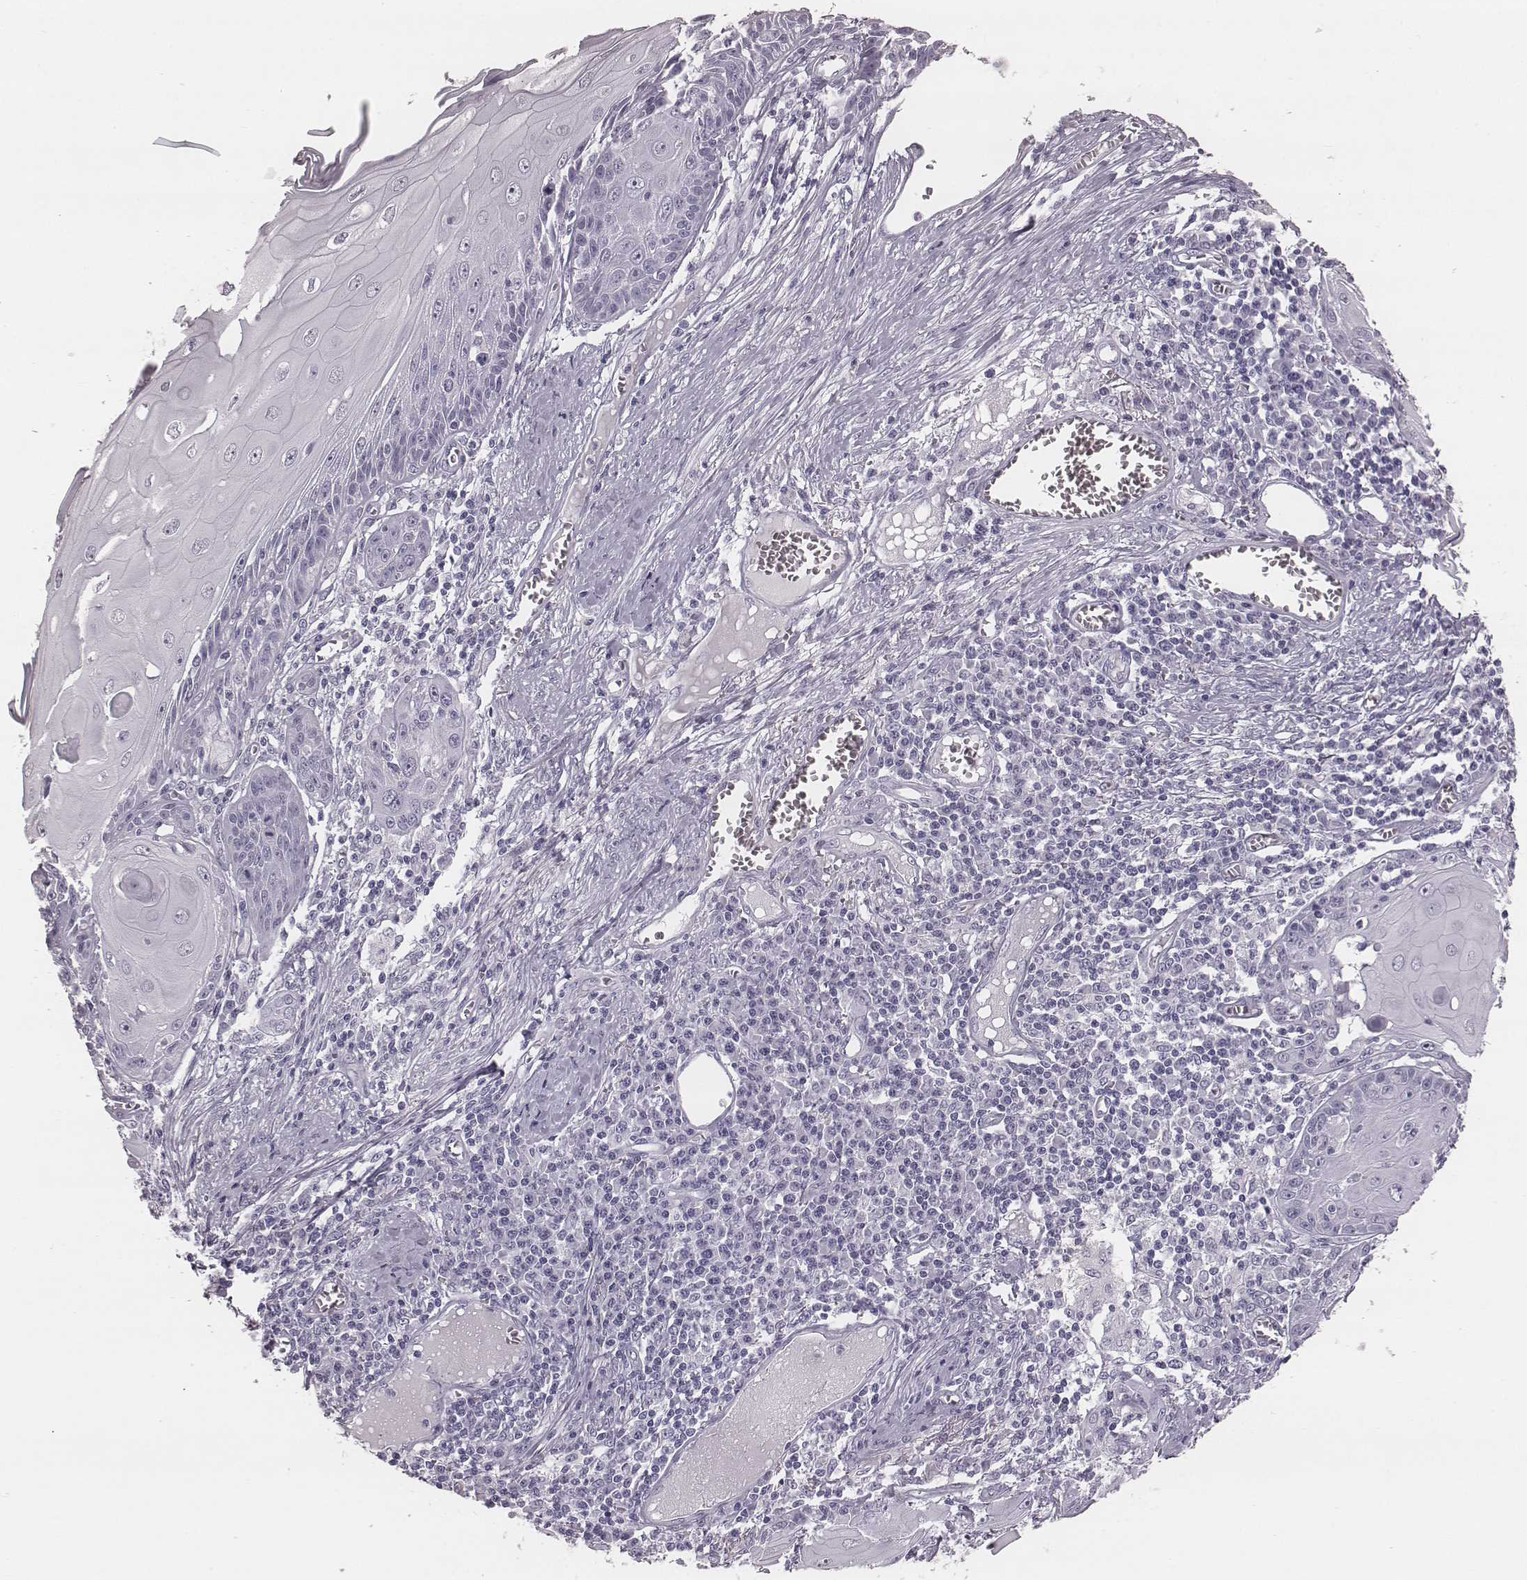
{"staining": {"intensity": "negative", "quantity": "none", "location": "none"}, "tissue": "skin cancer", "cell_type": "Tumor cells", "image_type": "cancer", "snomed": [{"axis": "morphology", "description": "Squamous cell carcinoma, NOS"}, {"axis": "topography", "description": "Skin"}, {"axis": "topography", "description": "Vulva"}], "caption": "High power microscopy image of an immunohistochemistry micrograph of squamous cell carcinoma (skin), revealing no significant positivity in tumor cells.", "gene": "KRT74", "patient": {"sex": "female", "age": 85}}